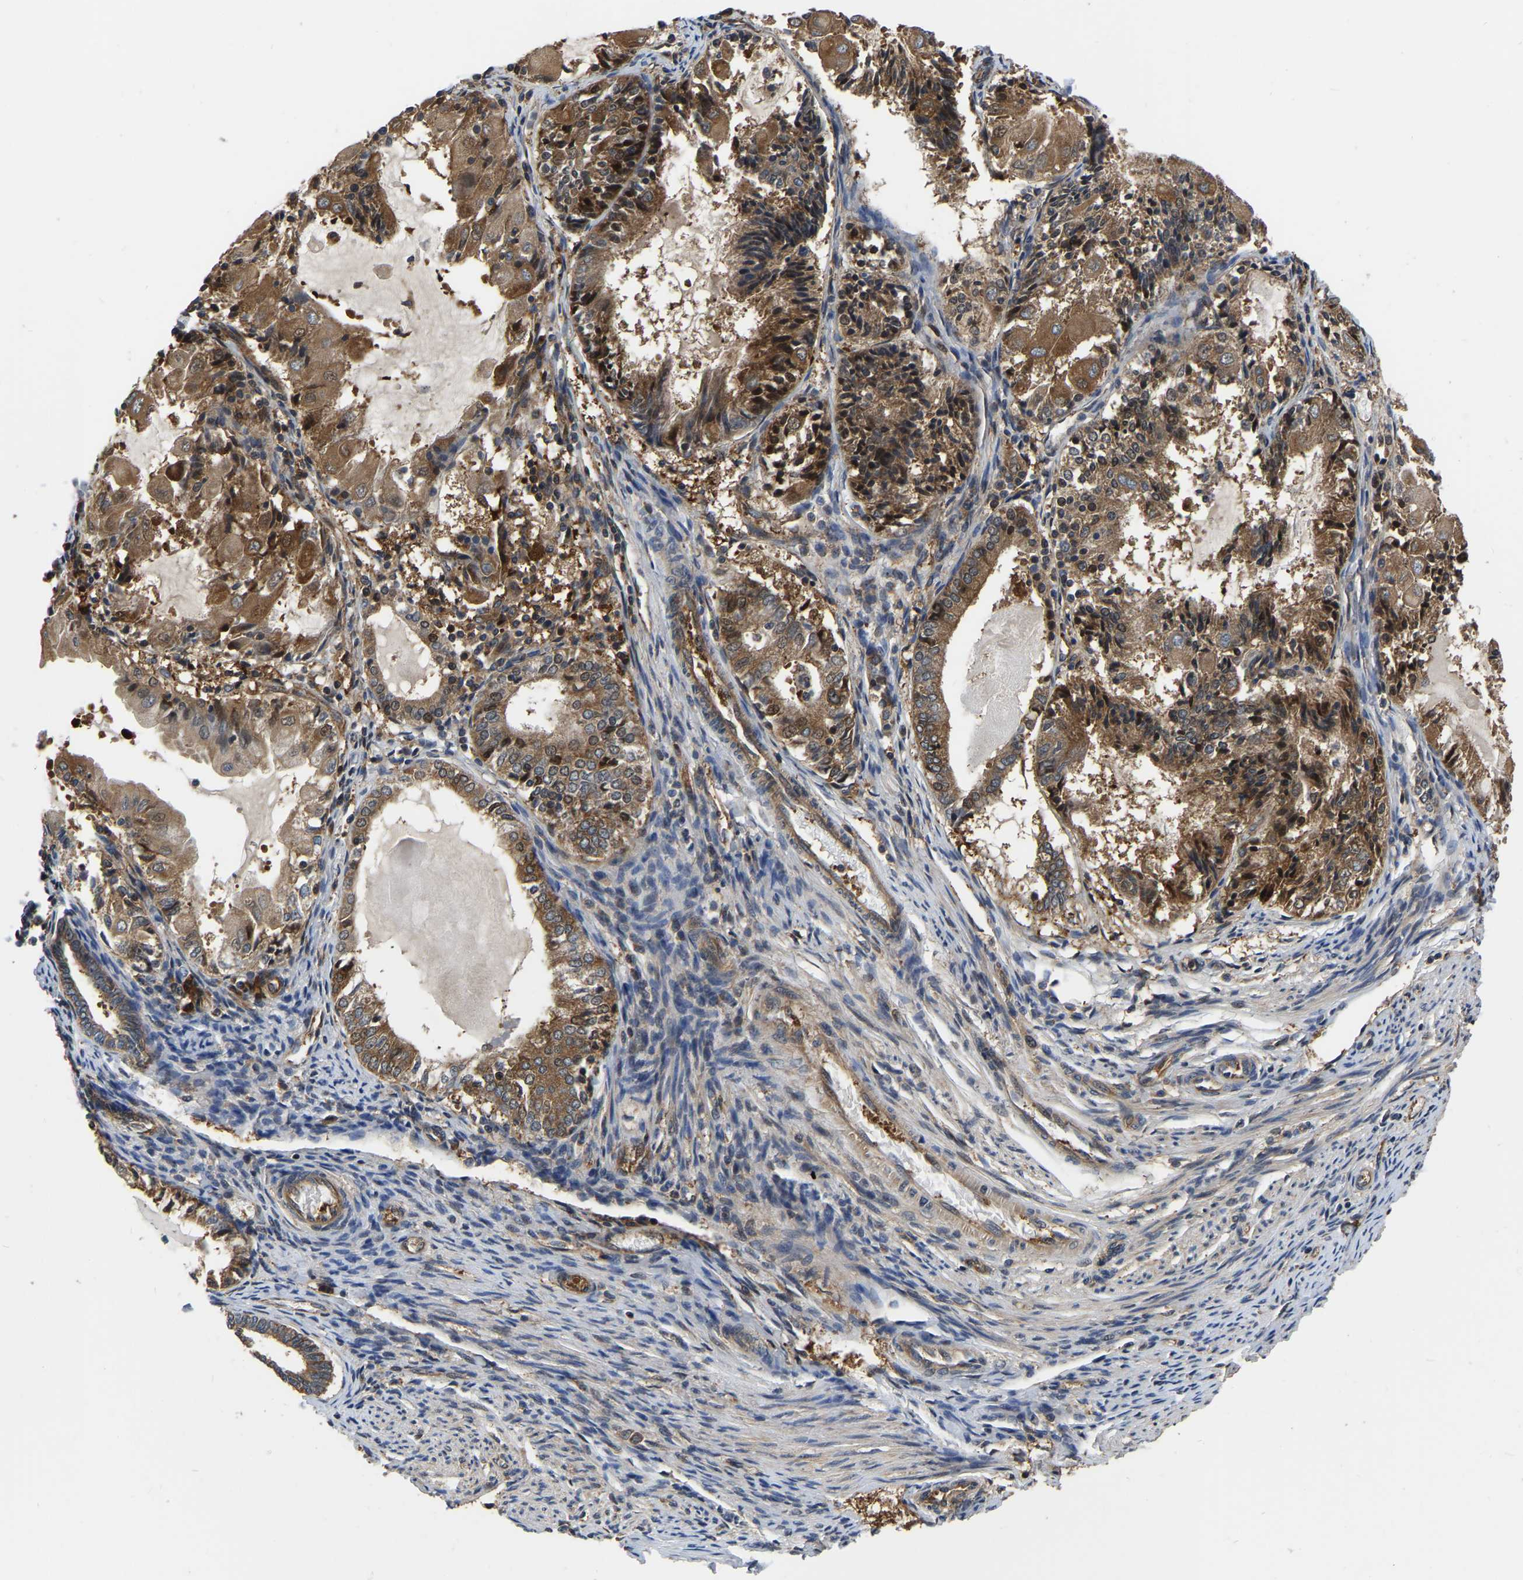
{"staining": {"intensity": "moderate", "quantity": ">75%", "location": "cytoplasmic/membranous"}, "tissue": "endometrial cancer", "cell_type": "Tumor cells", "image_type": "cancer", "snomed": [{"axis": "morphology", "description": "Adenocarcinoma, NOS"}, {"axis": "topography", "description": "Endometrium"}], "caption": "Protein staining demonstrates moderate cytoplasmic/membranous expression in about >75% of tumor cells in endometrial adenocarcinoma. (Brightfield microscopy of DAB IHC at high magnification).", "gene": "GARS1", "patient": {"sex": "female", "age": 81}}